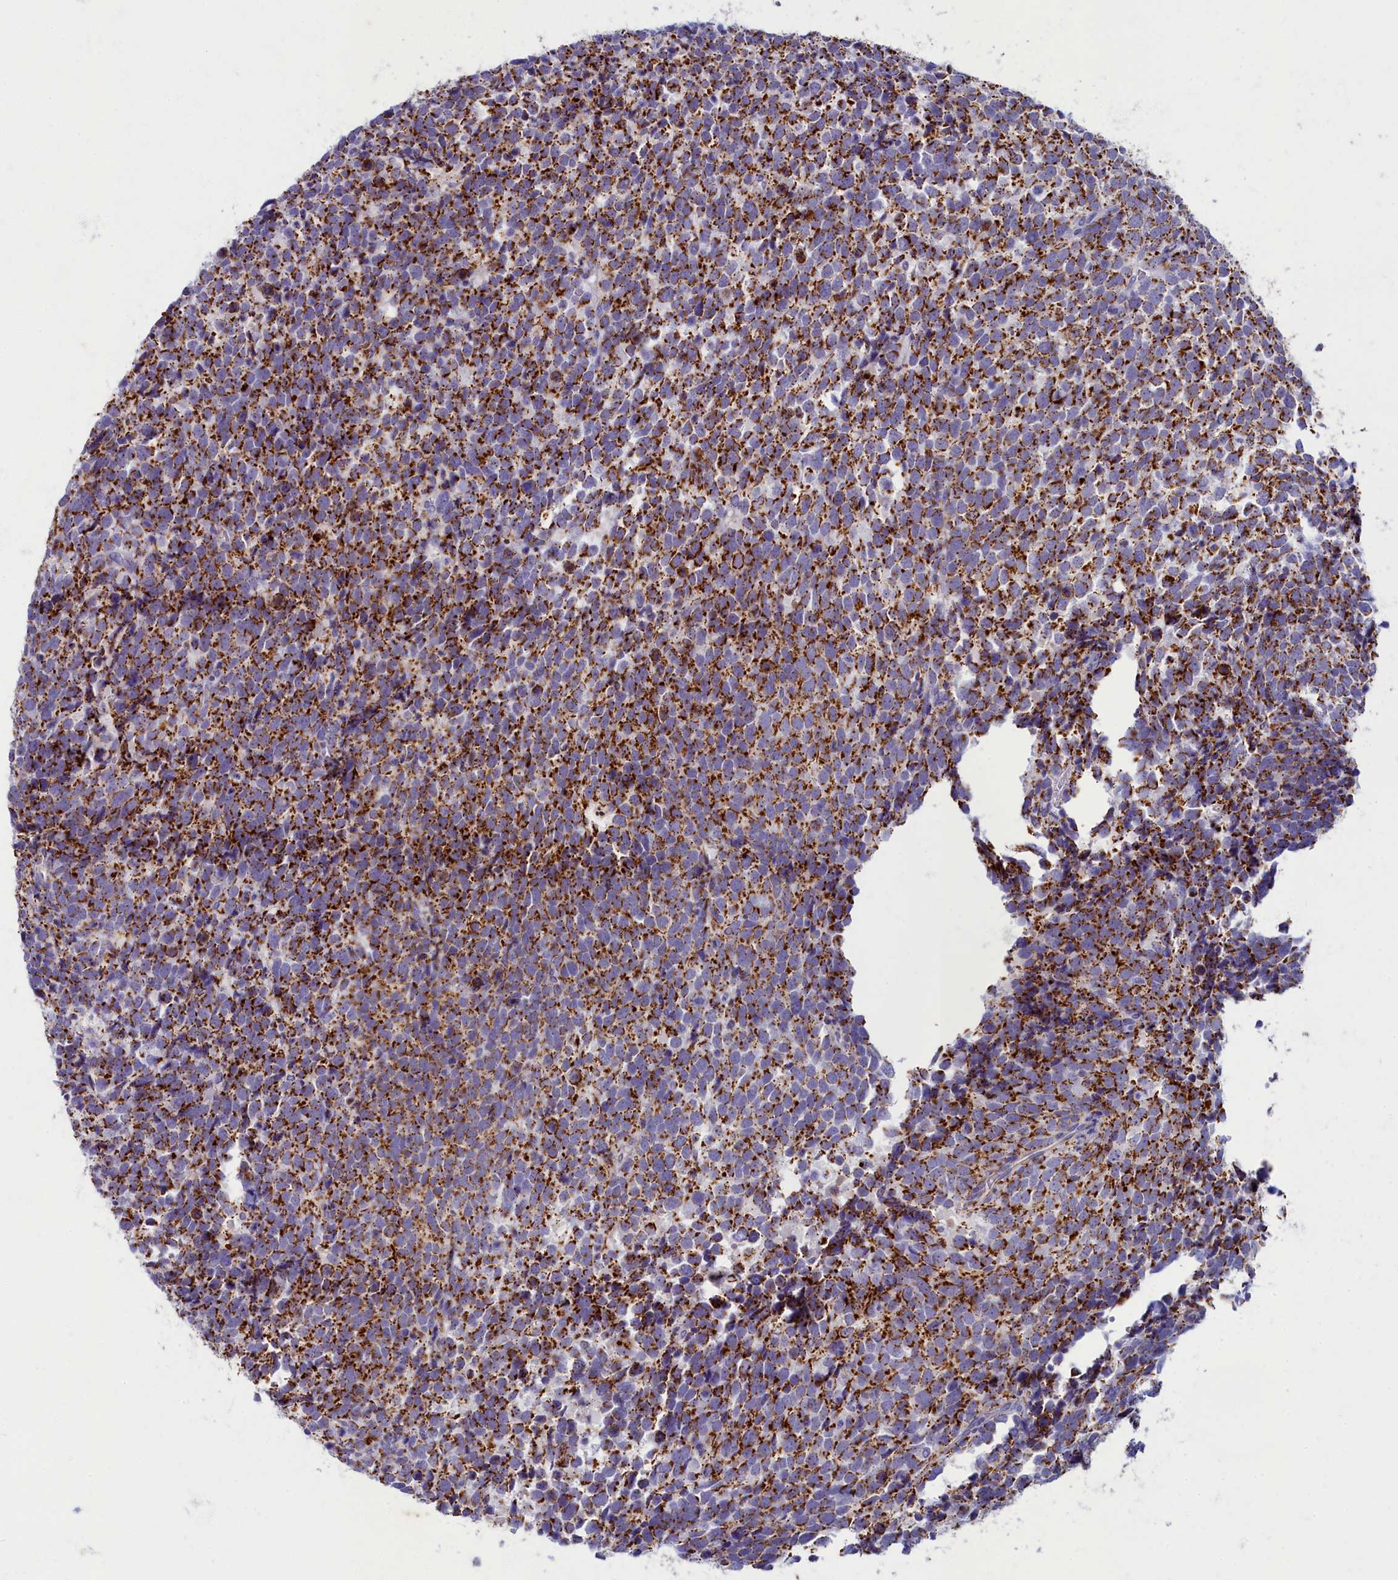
{"staining": {"intensity": "strong", "quantity": ">75%", "location": "cytoplasmic/membranous"}, "tissue": "urothelial cancer", "cell_type": "Tumor cells", "image_type": "cancer", "snomed": [{"axis": "morphology", "description": "Urothelial carcinoma, High grade"}, {"axis": "topography", "description": "Urinary bladder"}], "caption": "Protein expression by IHC shows strong cytoplasmic/membranous expression in approximately >75% of tumor cells in urothelial cancer.", "gene": "OCIAD2", "patient": {"sex": "female", "age": 82}}